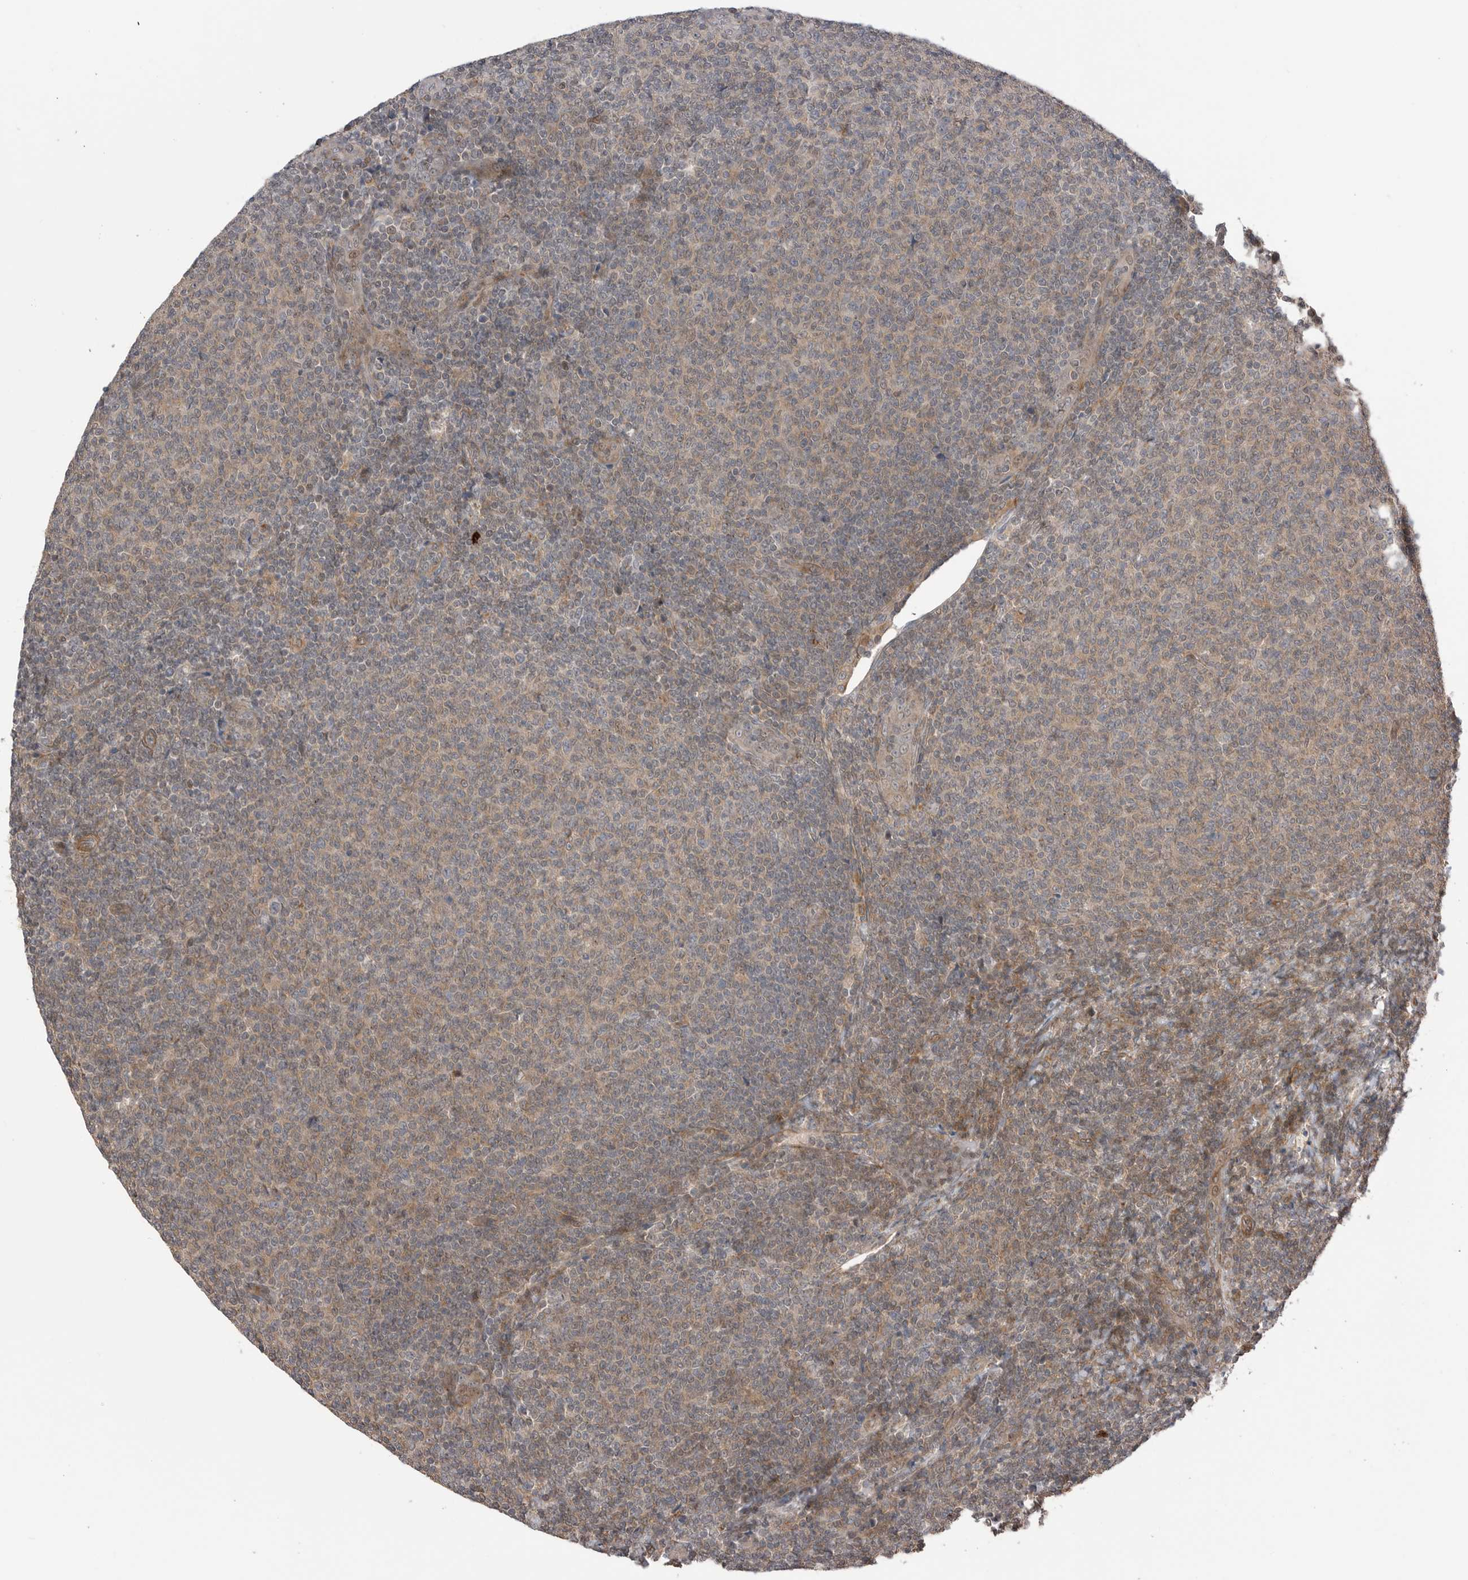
{"staining": {"intensity": "weak", "quantity": "<25%", "location": "cytoplasmic/membranous"}, "tissue": "lymphoma", "cell_type": "Tumor cells", "image_type": "cancer", "snomed": [{"axis": "morphology", "description": "Malignant lymphoma, non-Hodgkin's type, Low grade"}, {"axis": "topography", "description": "Lymph node"}], "caption": "IHC histopathology image of neoplastic tissue: human malignant lymphoma, non-Hodgkin's type (low-grade) stained with DAB (3,3'-diaminobenzidine) displays no significant protein staining in tumor cells. (DAB immunohistochemistry with hematoxylin counter stain).", "gene": "PEAK1", "patient": {"sex": "male", "age": 66}}